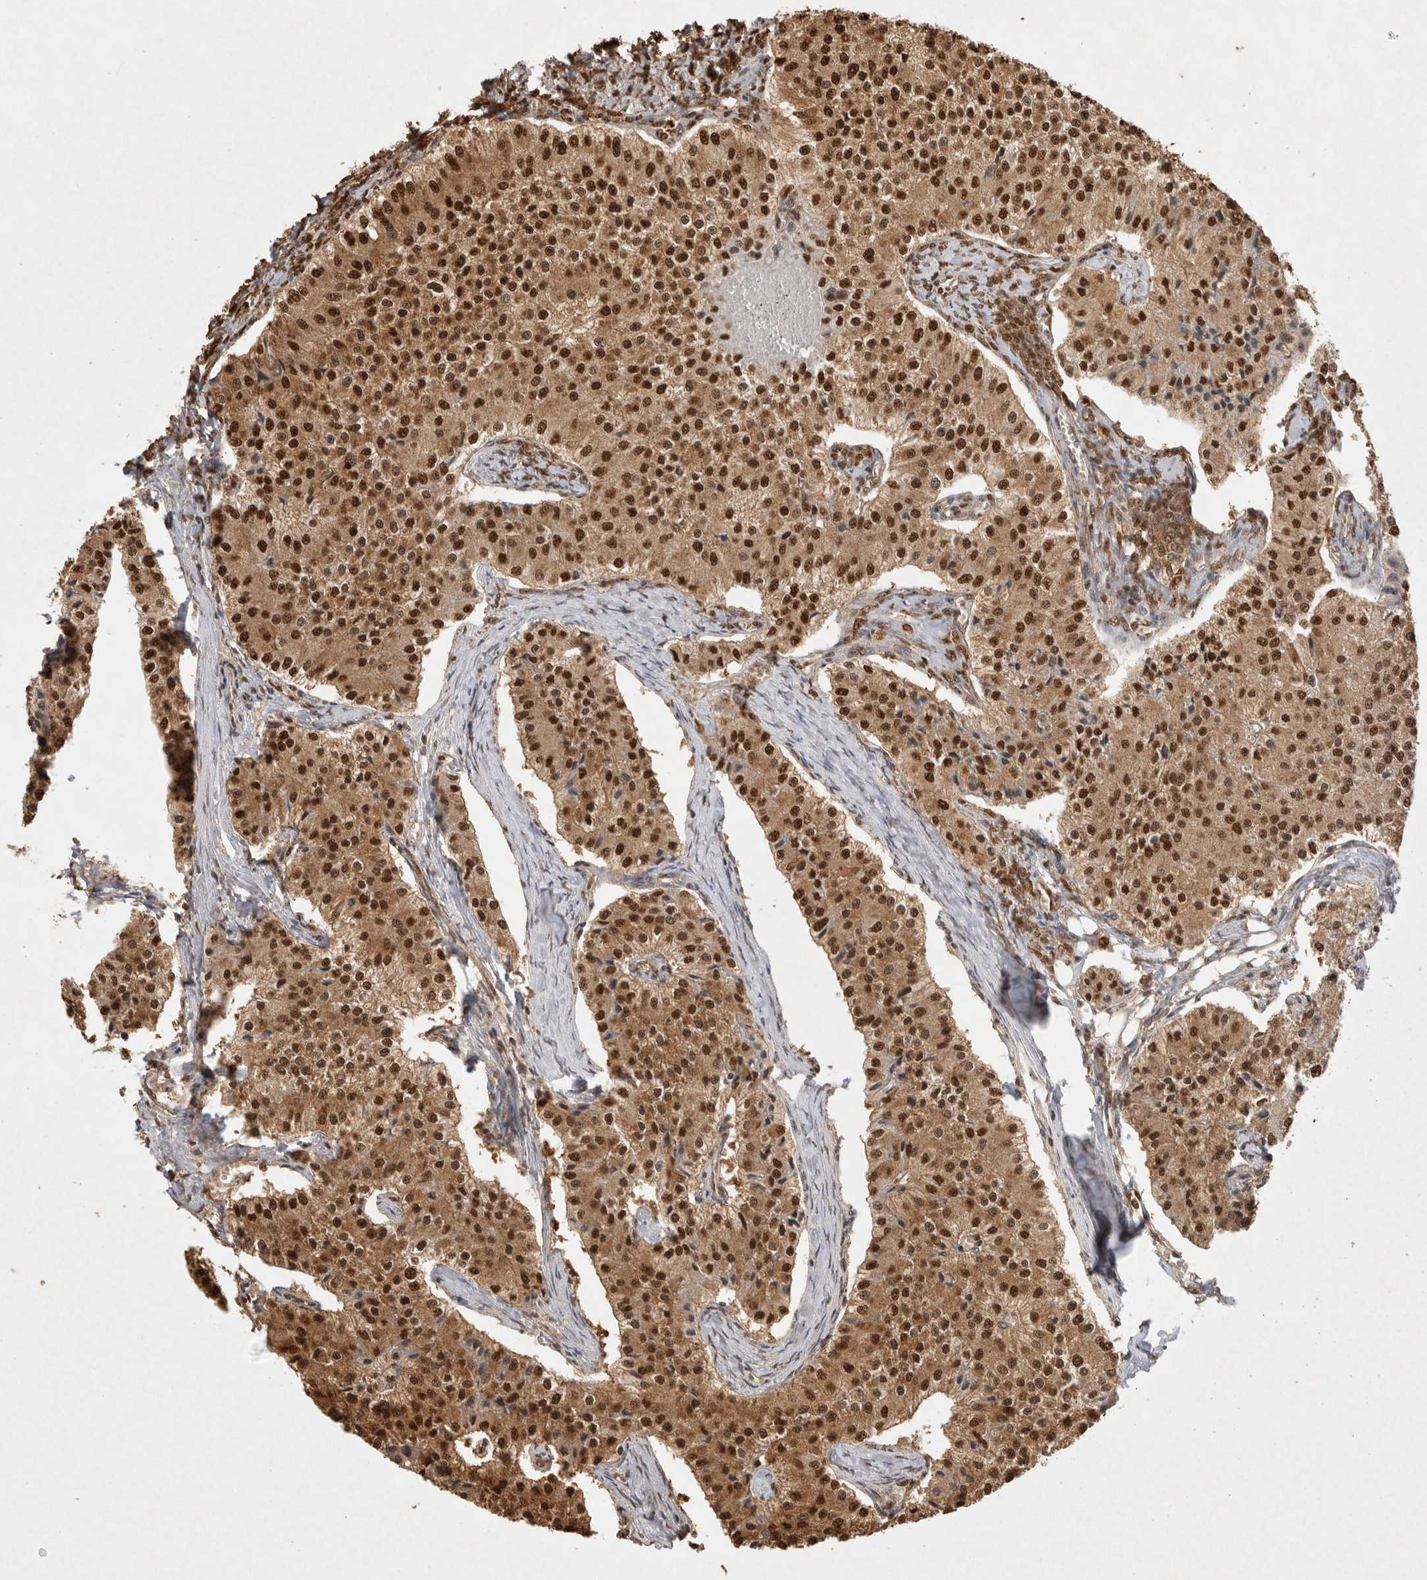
{"staining": {"intensity": "strong", "quantity": ">75%", "location": "cytoplasmic/membranous,nuclear"}, "tissue": "carcinoid", "cell_type": "Tumor cells", "image_type": "cancer", "snomed": [{"axis": "morphology", "description": "Carcinoid, malignant, NOS"}, {"axis": "topography", "description": "Colon"}], "caption": "High-magnification brightfield microscopy of carcinoid stained with DAB (brown) and counterstained with hematoxylin (blue). tumor cells exhibit strong cytoplasmic/membranous and nuclear staining is present in approximately>75% of cells.", "gene": "HDGF", "patient": {"sex": "female", "age": 52}}